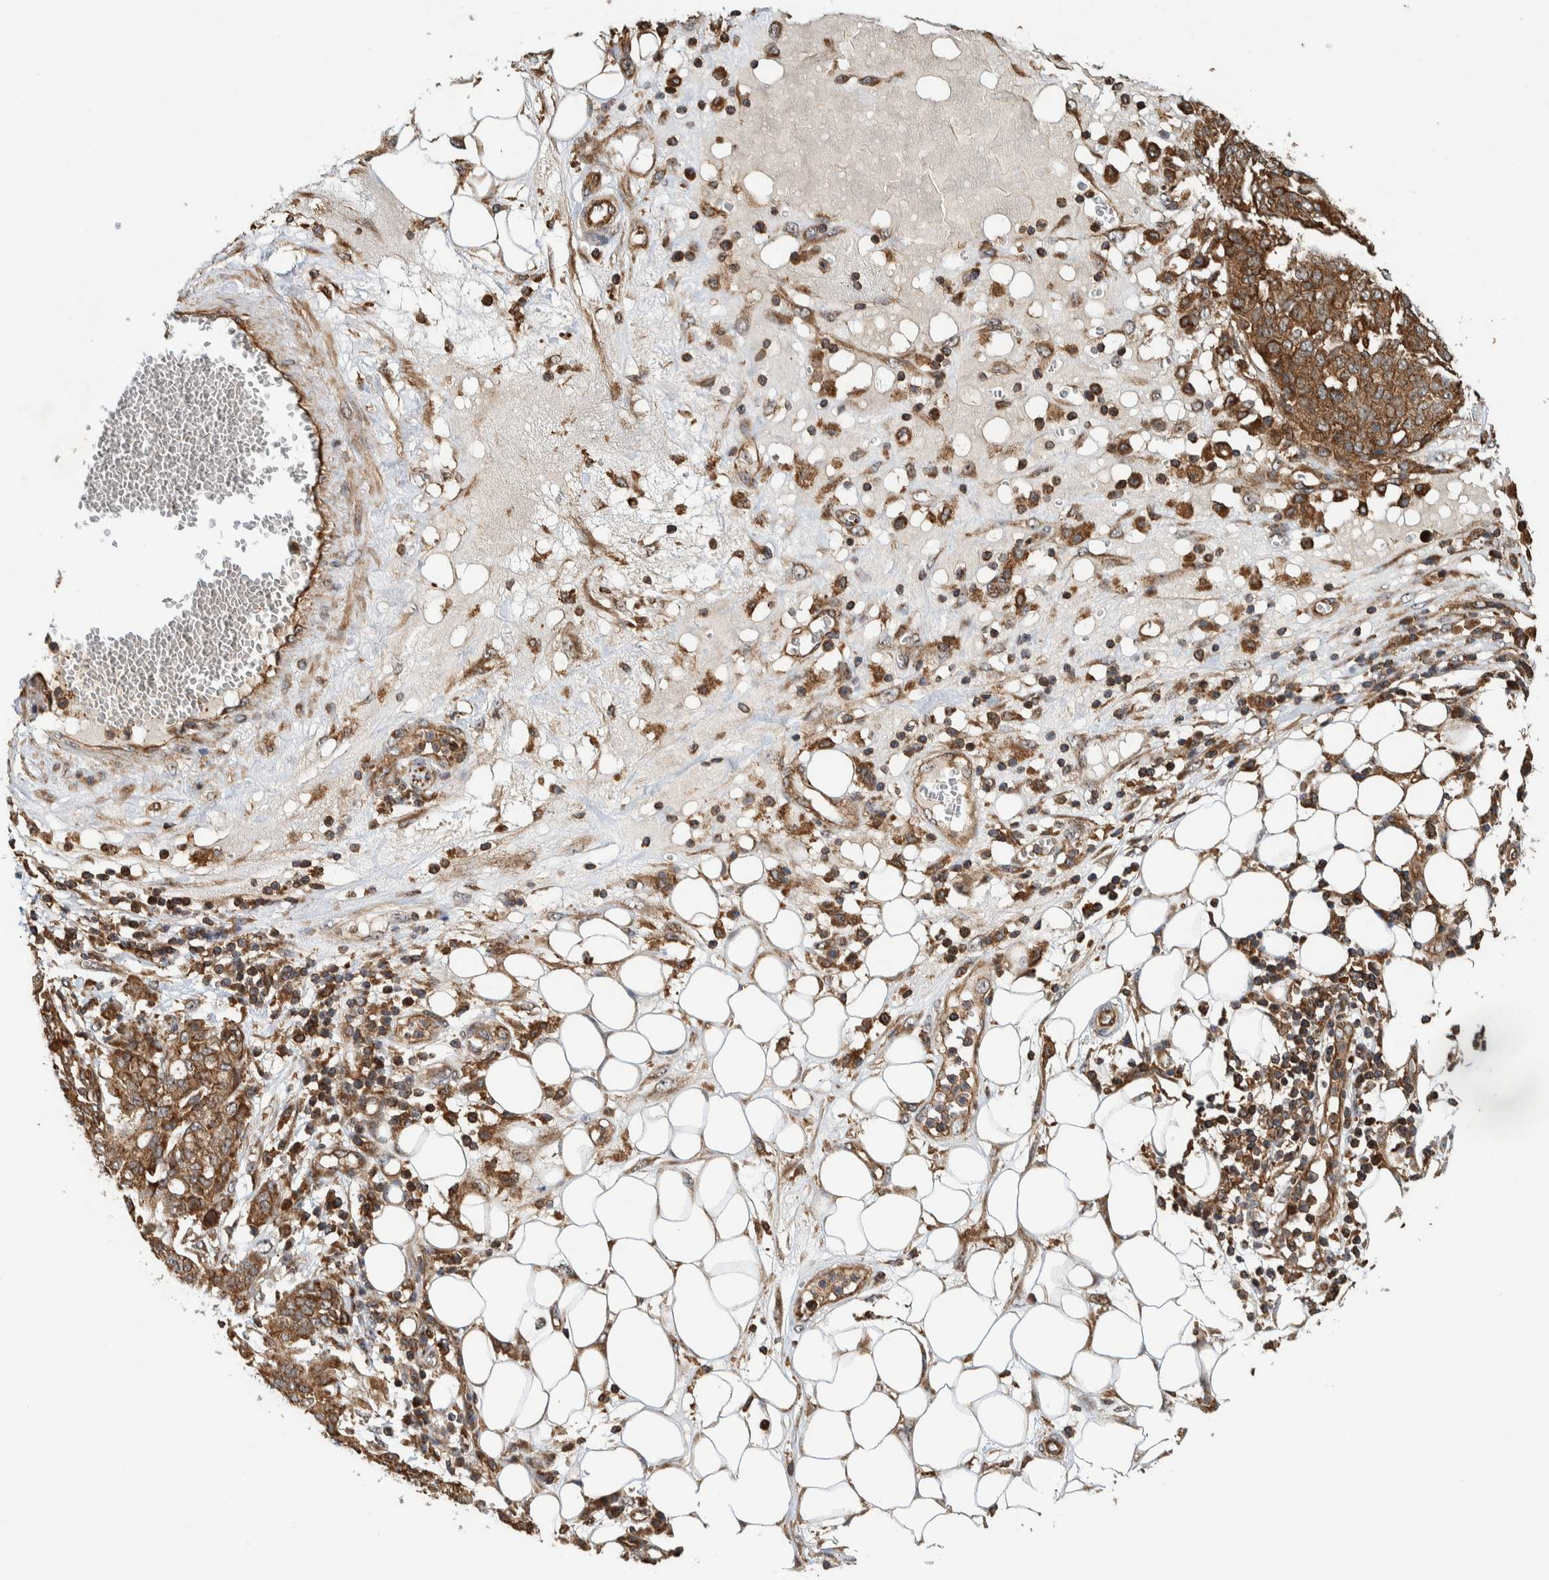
{"staining": {"intensity": "moderate", "quantity": ">75%", "location": "cytoplasmic/membranous"}, "tissue": "ovarian cancer", "cell_type": "Tumor cells", "image_type": "cancer", "snomed": [{"axis": "morphology", "description": "Cystadenocarcinoma, serous, NOS"}, {"axis": "topography", "description": "Soft tissue"}, {"axis": "topography", "description": "Ovary"}], "caption": "Ovarian serous cystadenocarcinoma tissue displays moderate cytoplasmic/membranous positivity in about >75% of tumor cells The protein is stained brown, and the nuclei are stained in blue (DAB (3,3'-diaminobenzidine) IHC with brightfield microscopy, high magnification).", "gene": "CCDC57", "patient": {"sex": "female", "age": 57}}